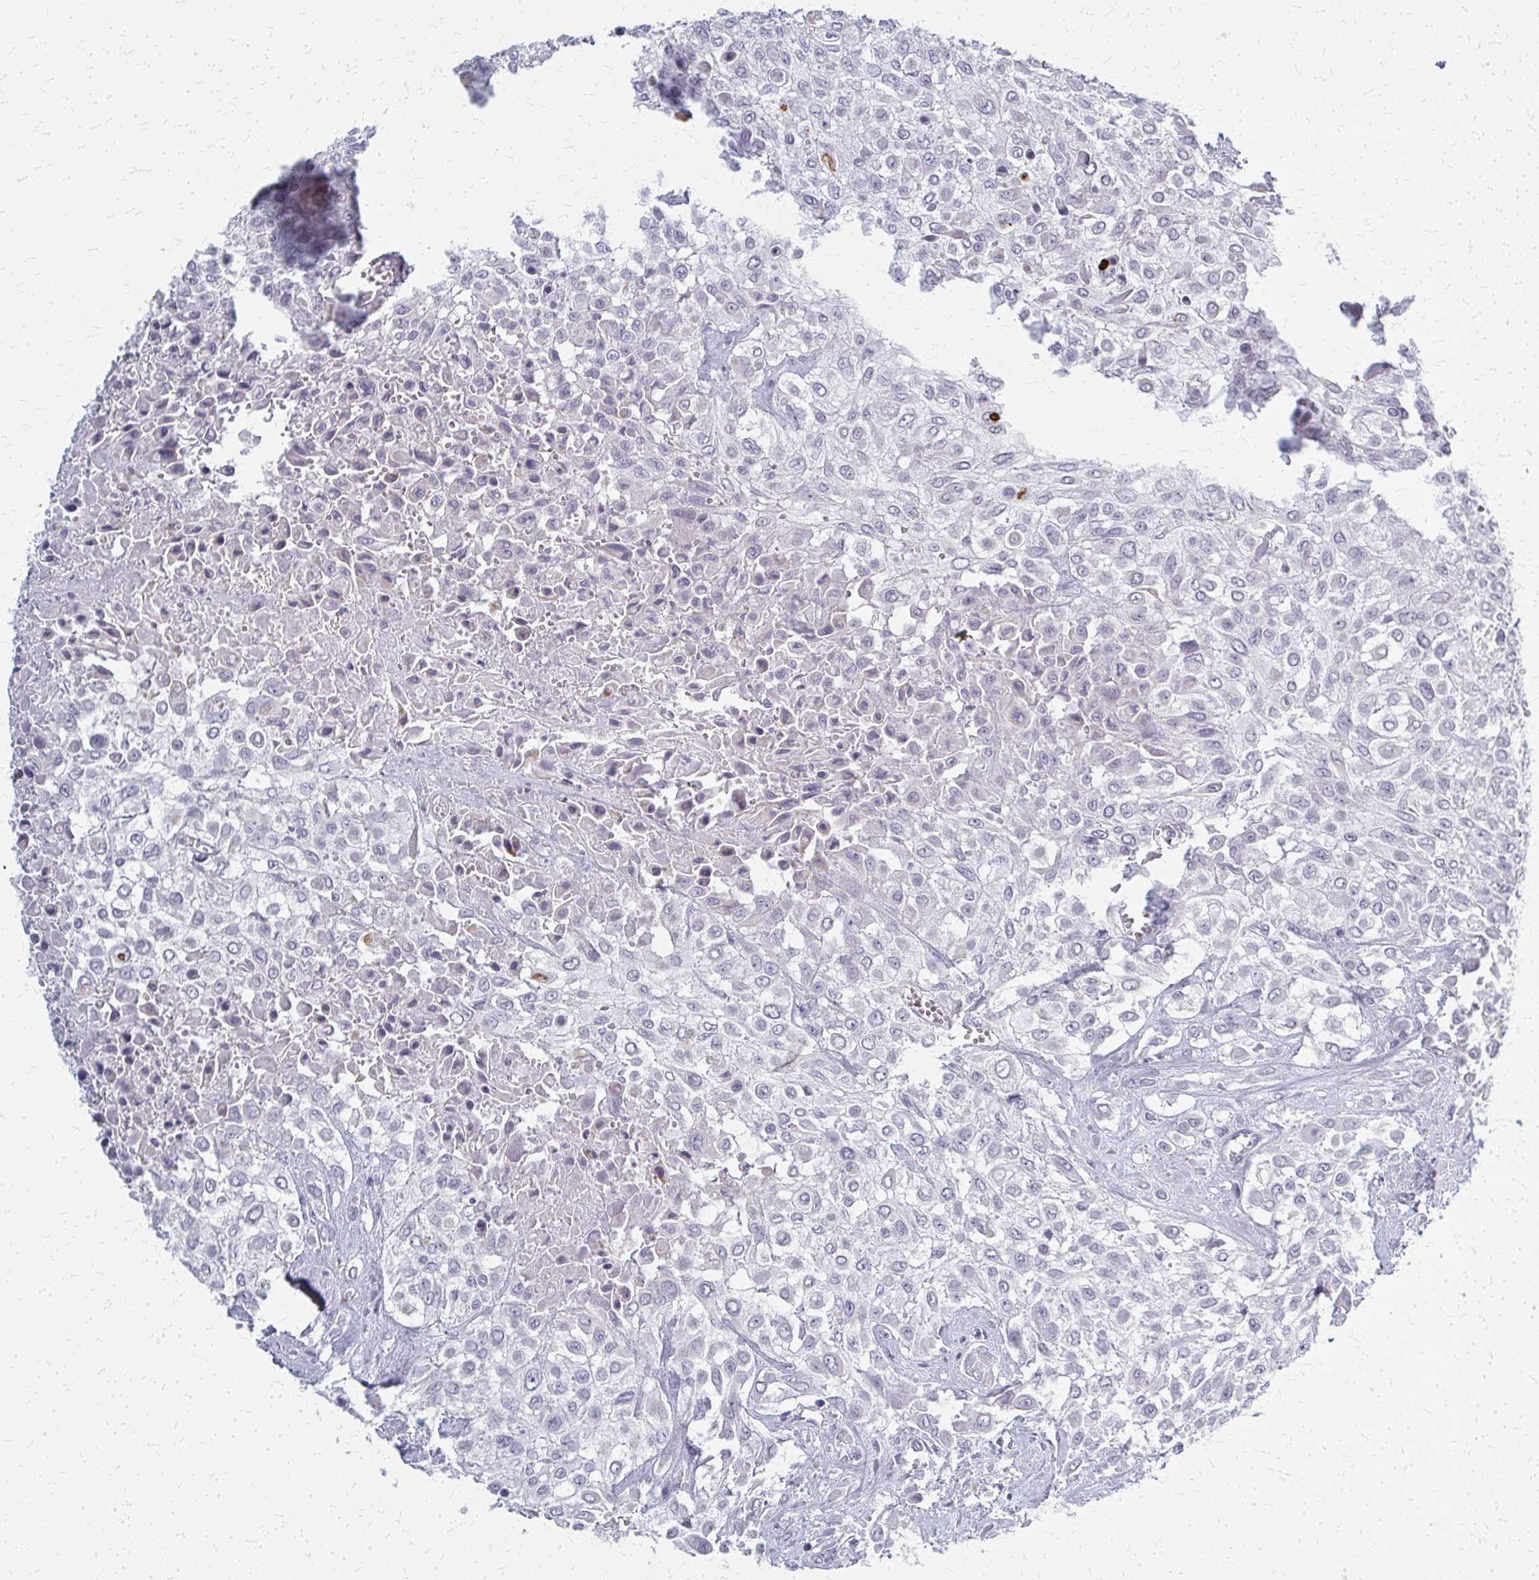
{"staining": {"intensity": "negative", "quantity": "none", "location": "none"}, "tissue": "urothelial cancer", "cell_type": "Tumor cells", "image_type": "cancer", "snomed": [{"axis": "morphology", "description": "Urothelial carcinoma, High grade"}, {"axis": "topography", "description": "Urinary bladder"}], "caption": "This photomicrograph is of urothelial cancer stained with immunohistochemistry (IHC) to label a protein in brown with the nuclei are counter-stained blue. There is no expression in tumor cells. Brightfield microscopy of immunohistochemistry (IHC) stained with DAB (brown) and hematoxylin (blue), captured at high magnification.", "gene": "CASQ2", "patient": {"sex": "male", "age": 57}}